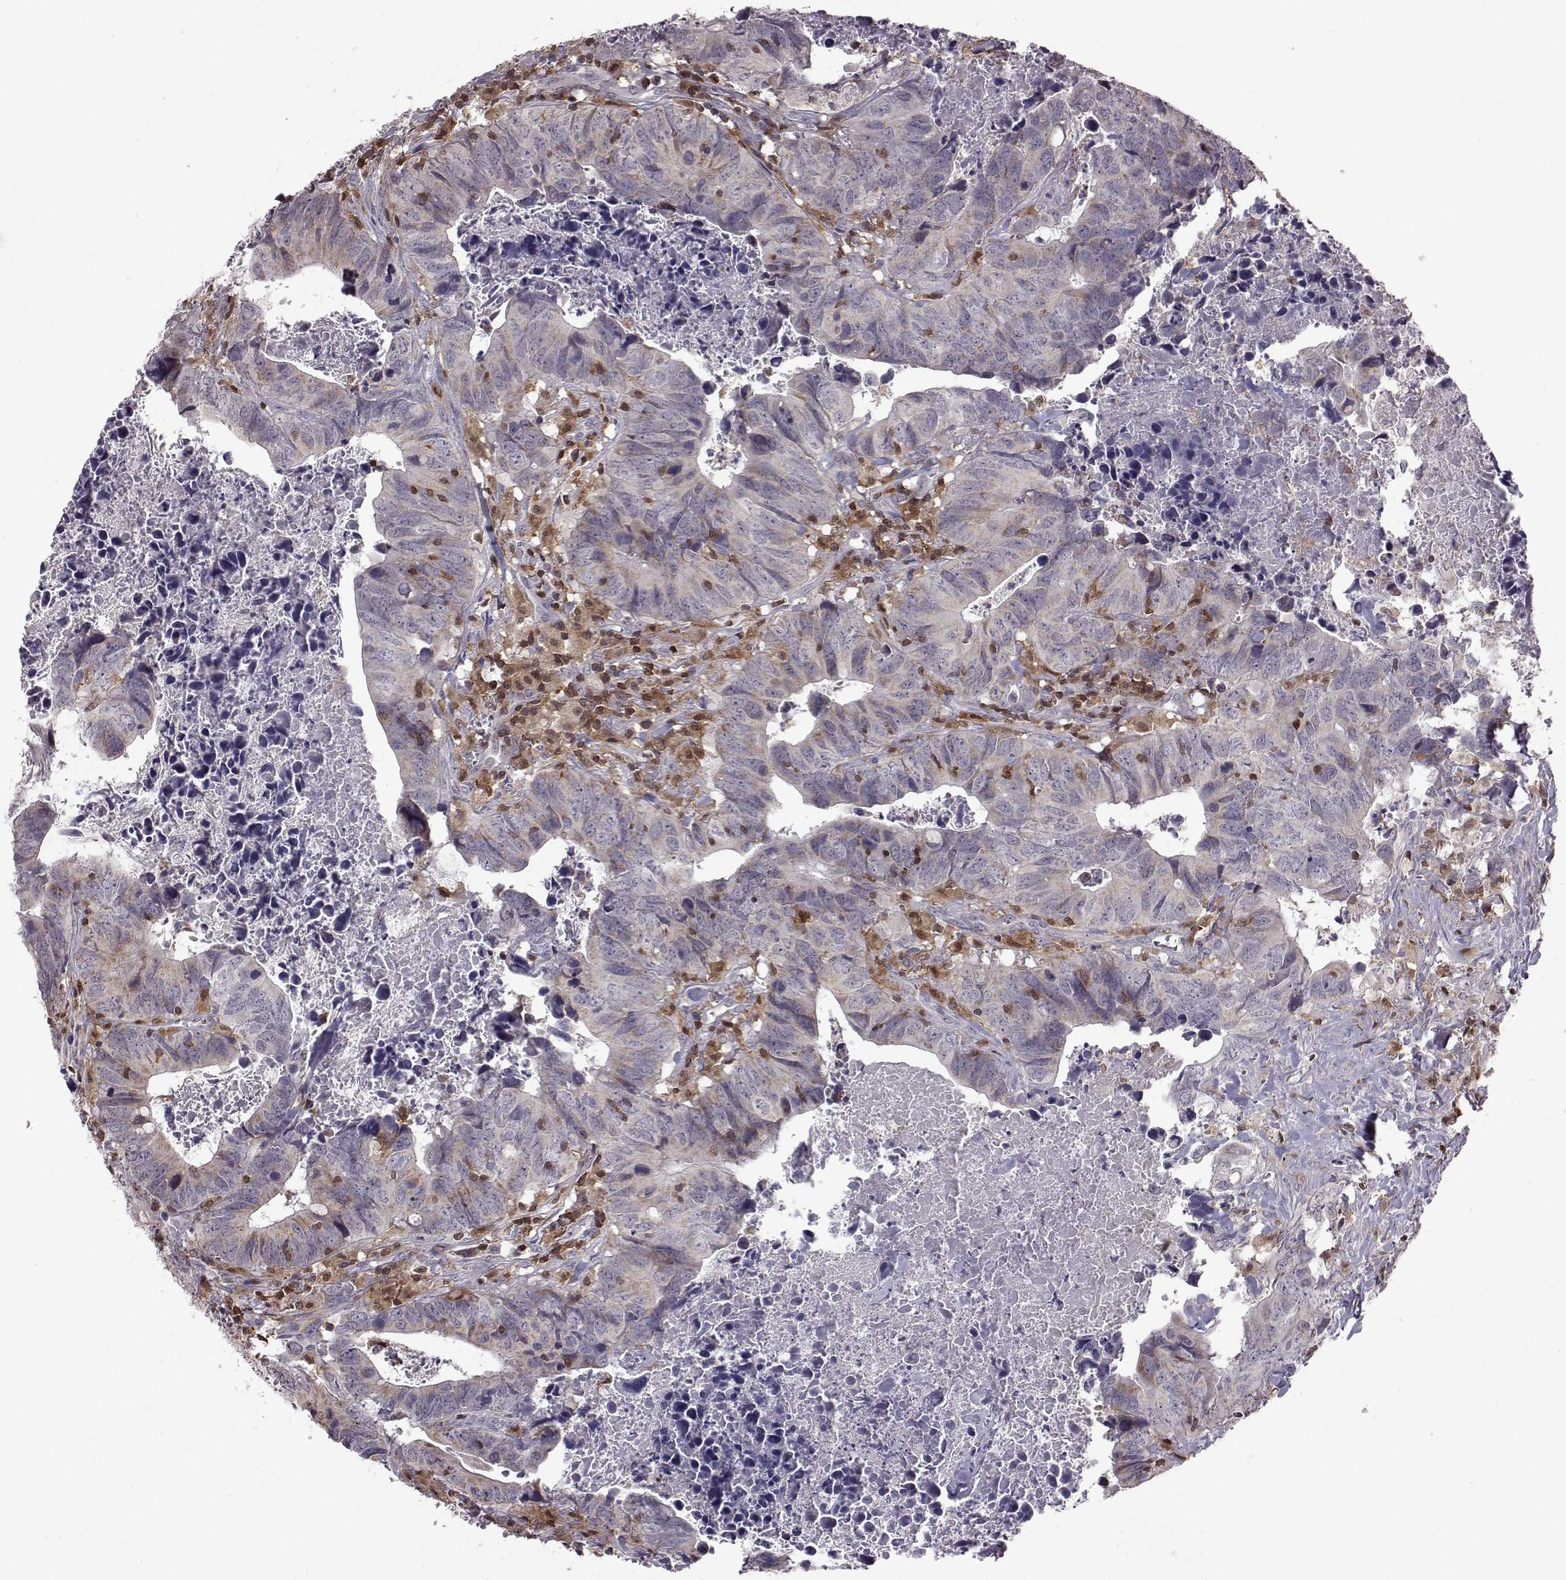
{"staining": {"intensity": "negative", "quantity": "none", "location": "none"}, "tissue": "colorectal cancer", "cell_type": "Tumor cells", "image_type": "cancer", "snomed": [{"axis": "morphology", "description": "Adenocarcinoma, NOS"}, {"axis": "topography", "description": "Colon"}], "caption": "Immunohistochemistry histopathology image of human colorectal cancer stained for a protein (brown), which demonstrates no staining in tumor cells.", "gene": "DOK2", "patient": {"sex": "female", "age": 82}}